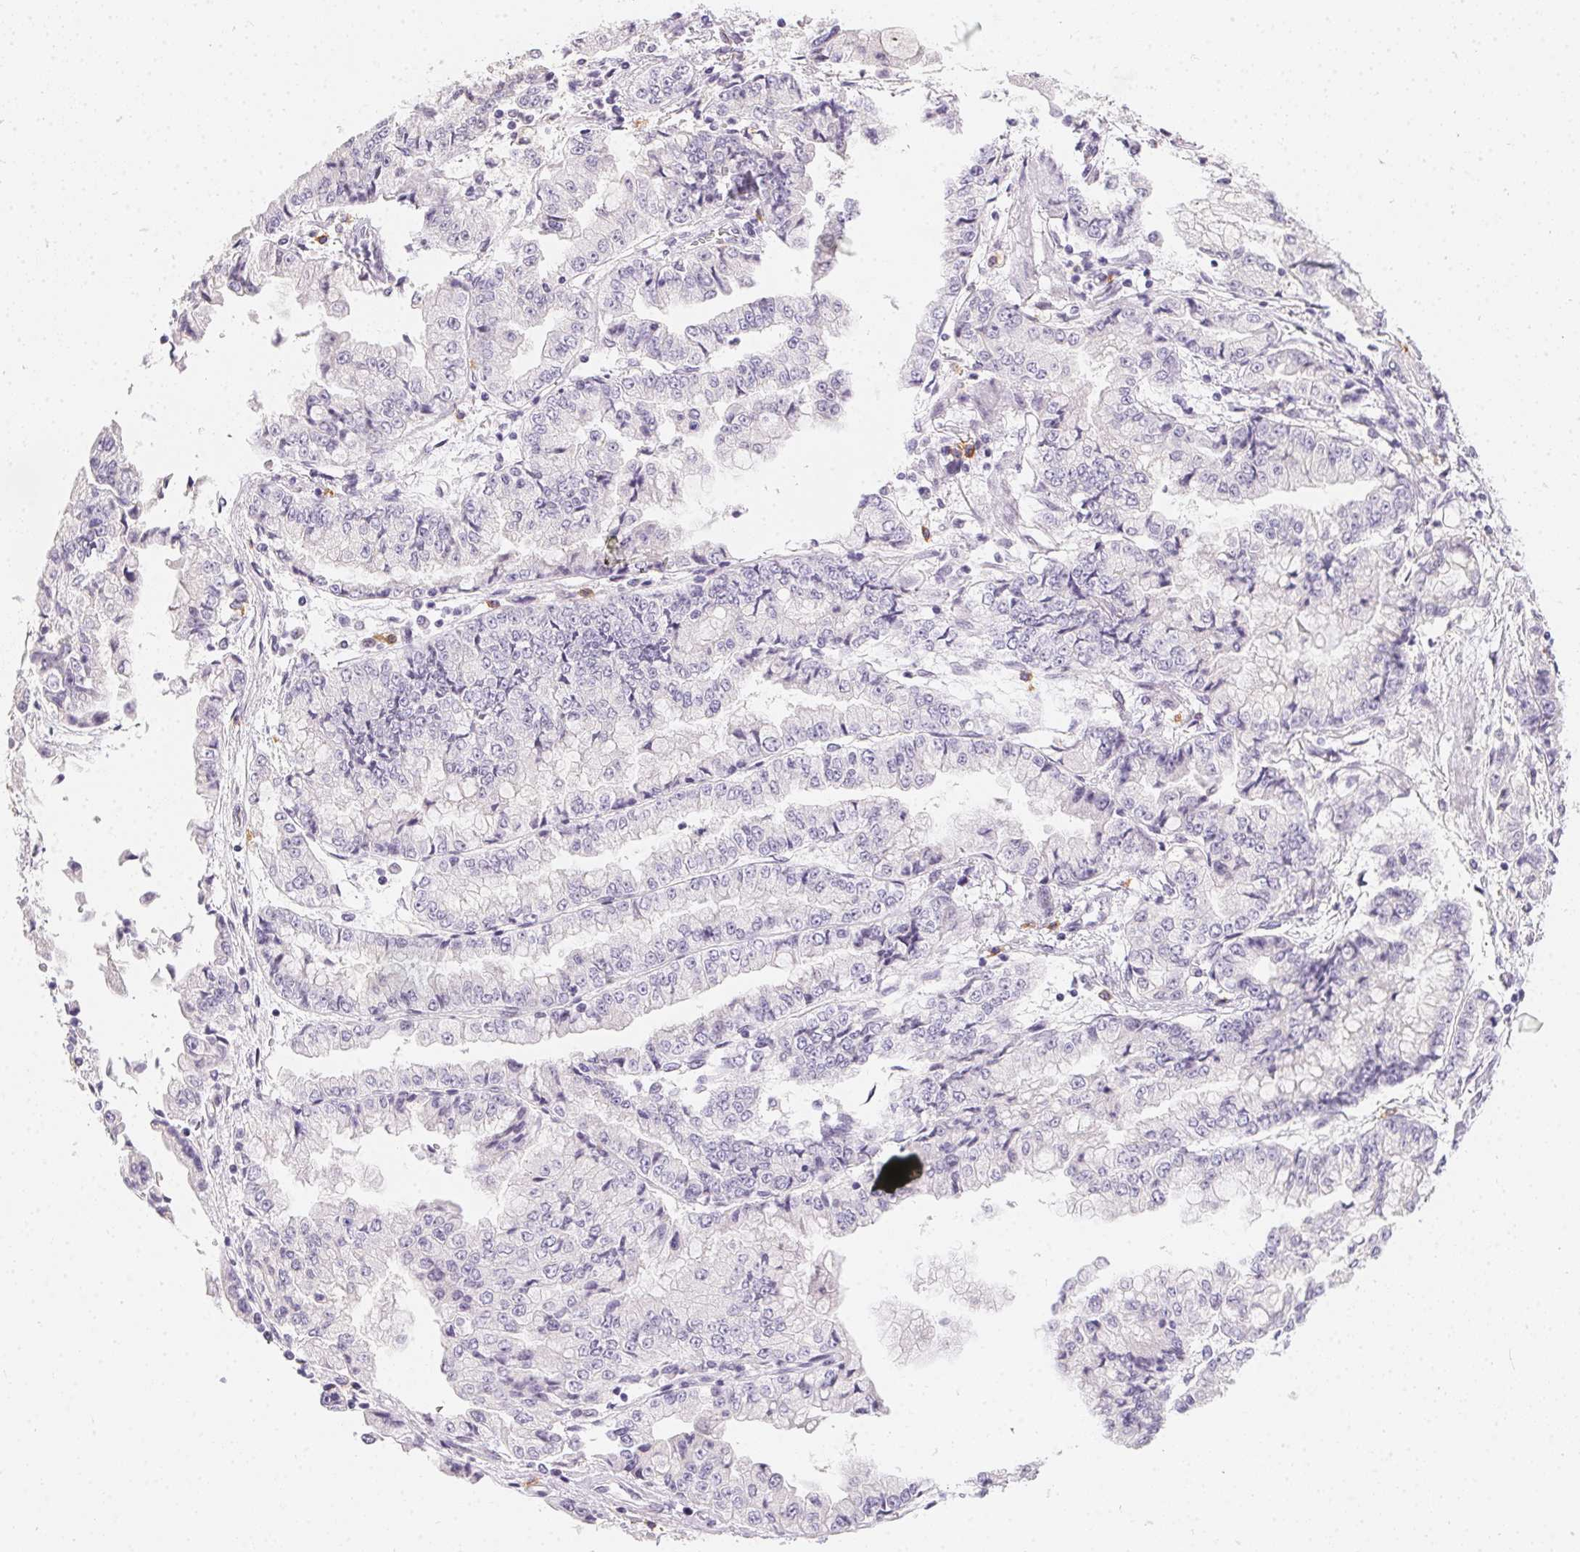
{"staining": {"intensity": "negative", "quantity": "none", "location": "none"}, "tissue": "stomach cancer", "cell_type": "Tumor cells", "image_type": "cancer", "snomed": [{"axis": "morphology", "description": "Adenocarcinoma, NOS"}, {"axis": "topography", "description": "Stomach, upper"}], "caption": "IHC of human stomach adenocarcinoma shows no expression in tumor cells. (DAB immunohistochemistry, high magnification).", "gene": "MORC1", "patient": {"sex": "female", "age": 74}}